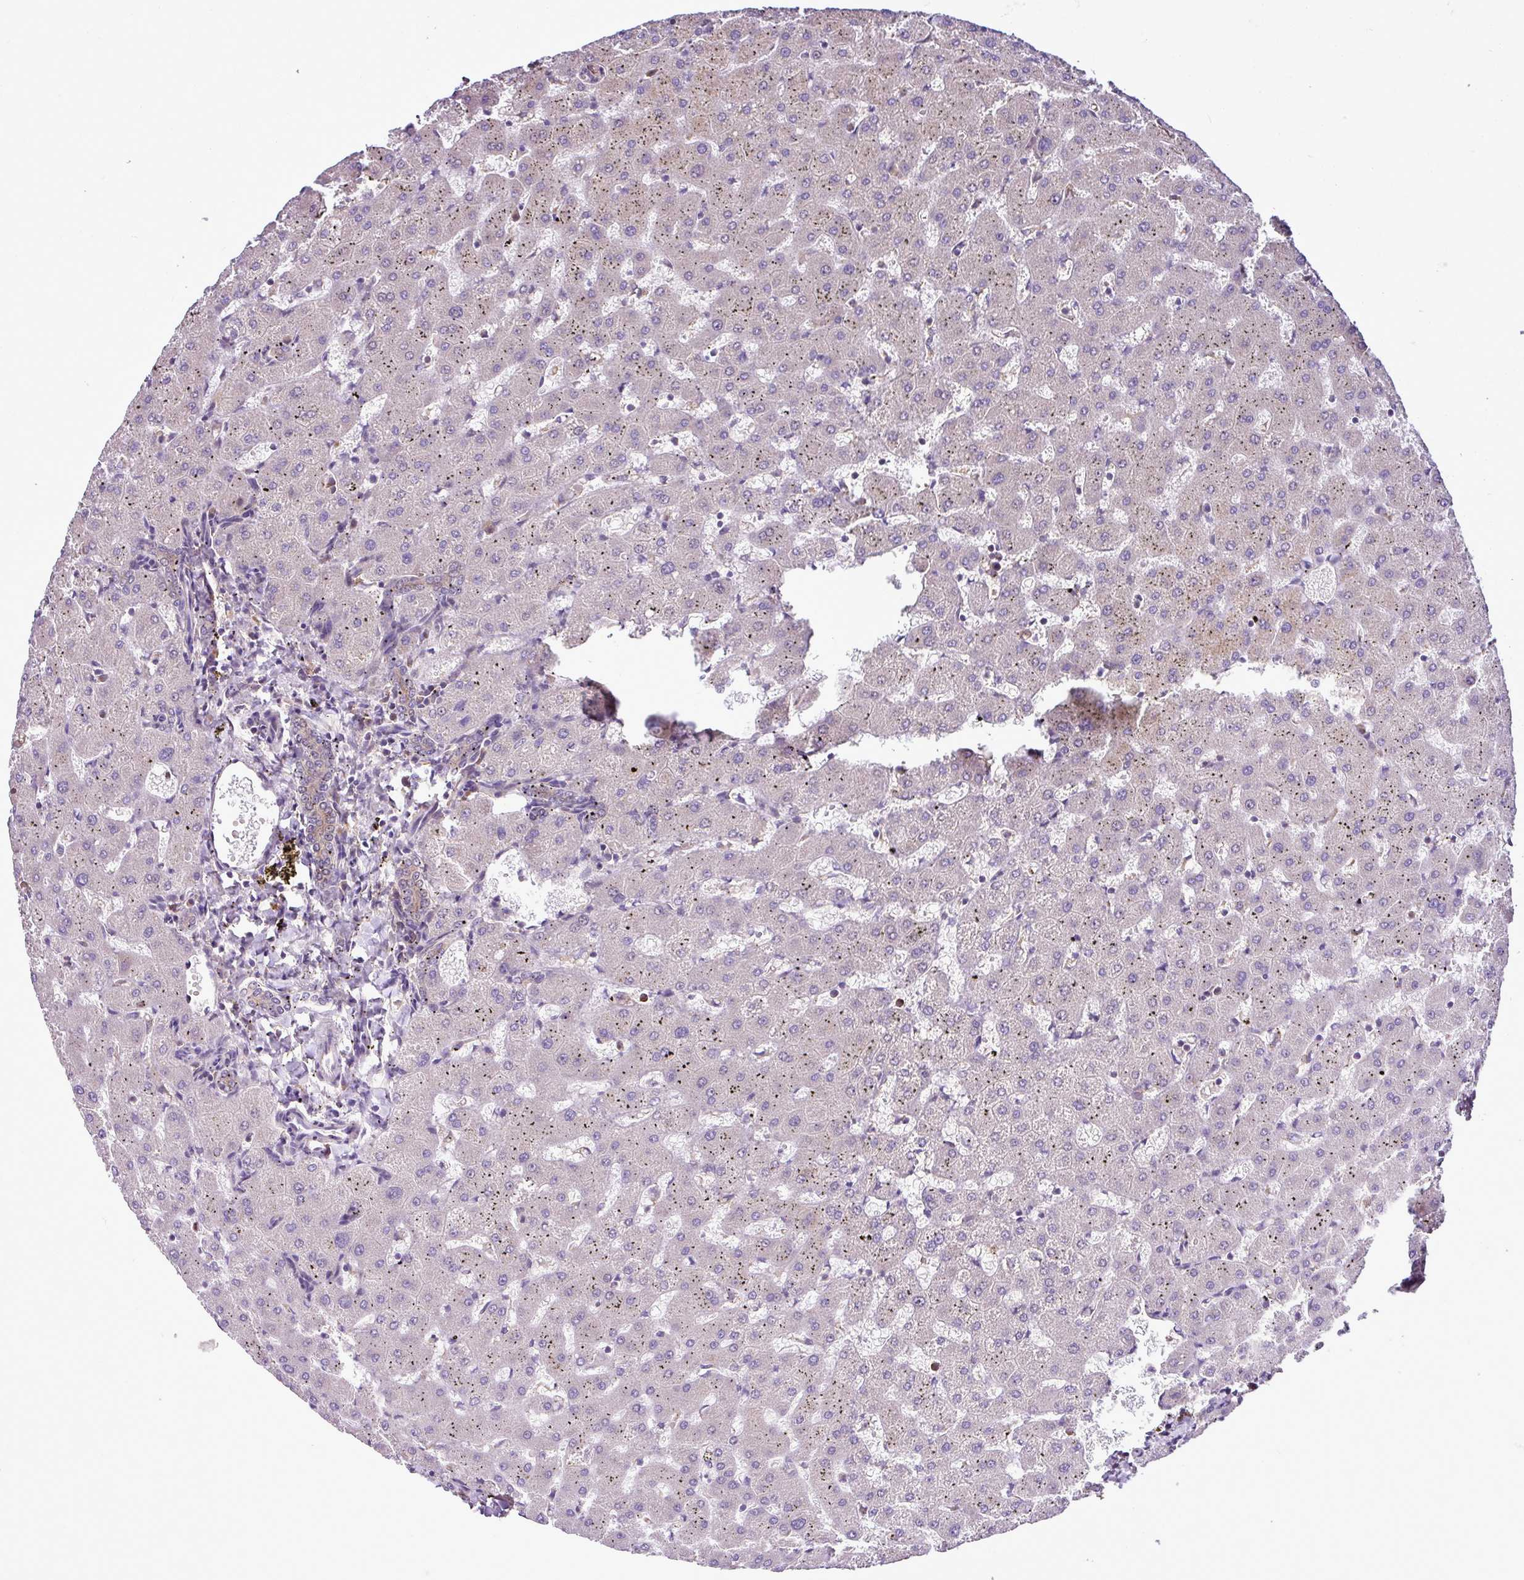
{"staining": {"intensity": "weak", "quantity": "25%-75%", "location": "cytoplasmic/membranous"}, "tissue": "liver", "cell_type": "Cholangiocytes", "image_type": "normal", "snomed": [{"axis": "morphology", "description": "Normal tissue, NOS"}, {"axis": "topography", "description": "Liver"}], "caption": "This photomicrograph exhibits immunohistochemistry (IHC) staining of normal human liver, with low weak cytoplasmic/membranous expression in approximately 25%-75% of cholangiocytes.", "gene": "DLGAP4", "patient": {"sex": "female", "age": 63}}